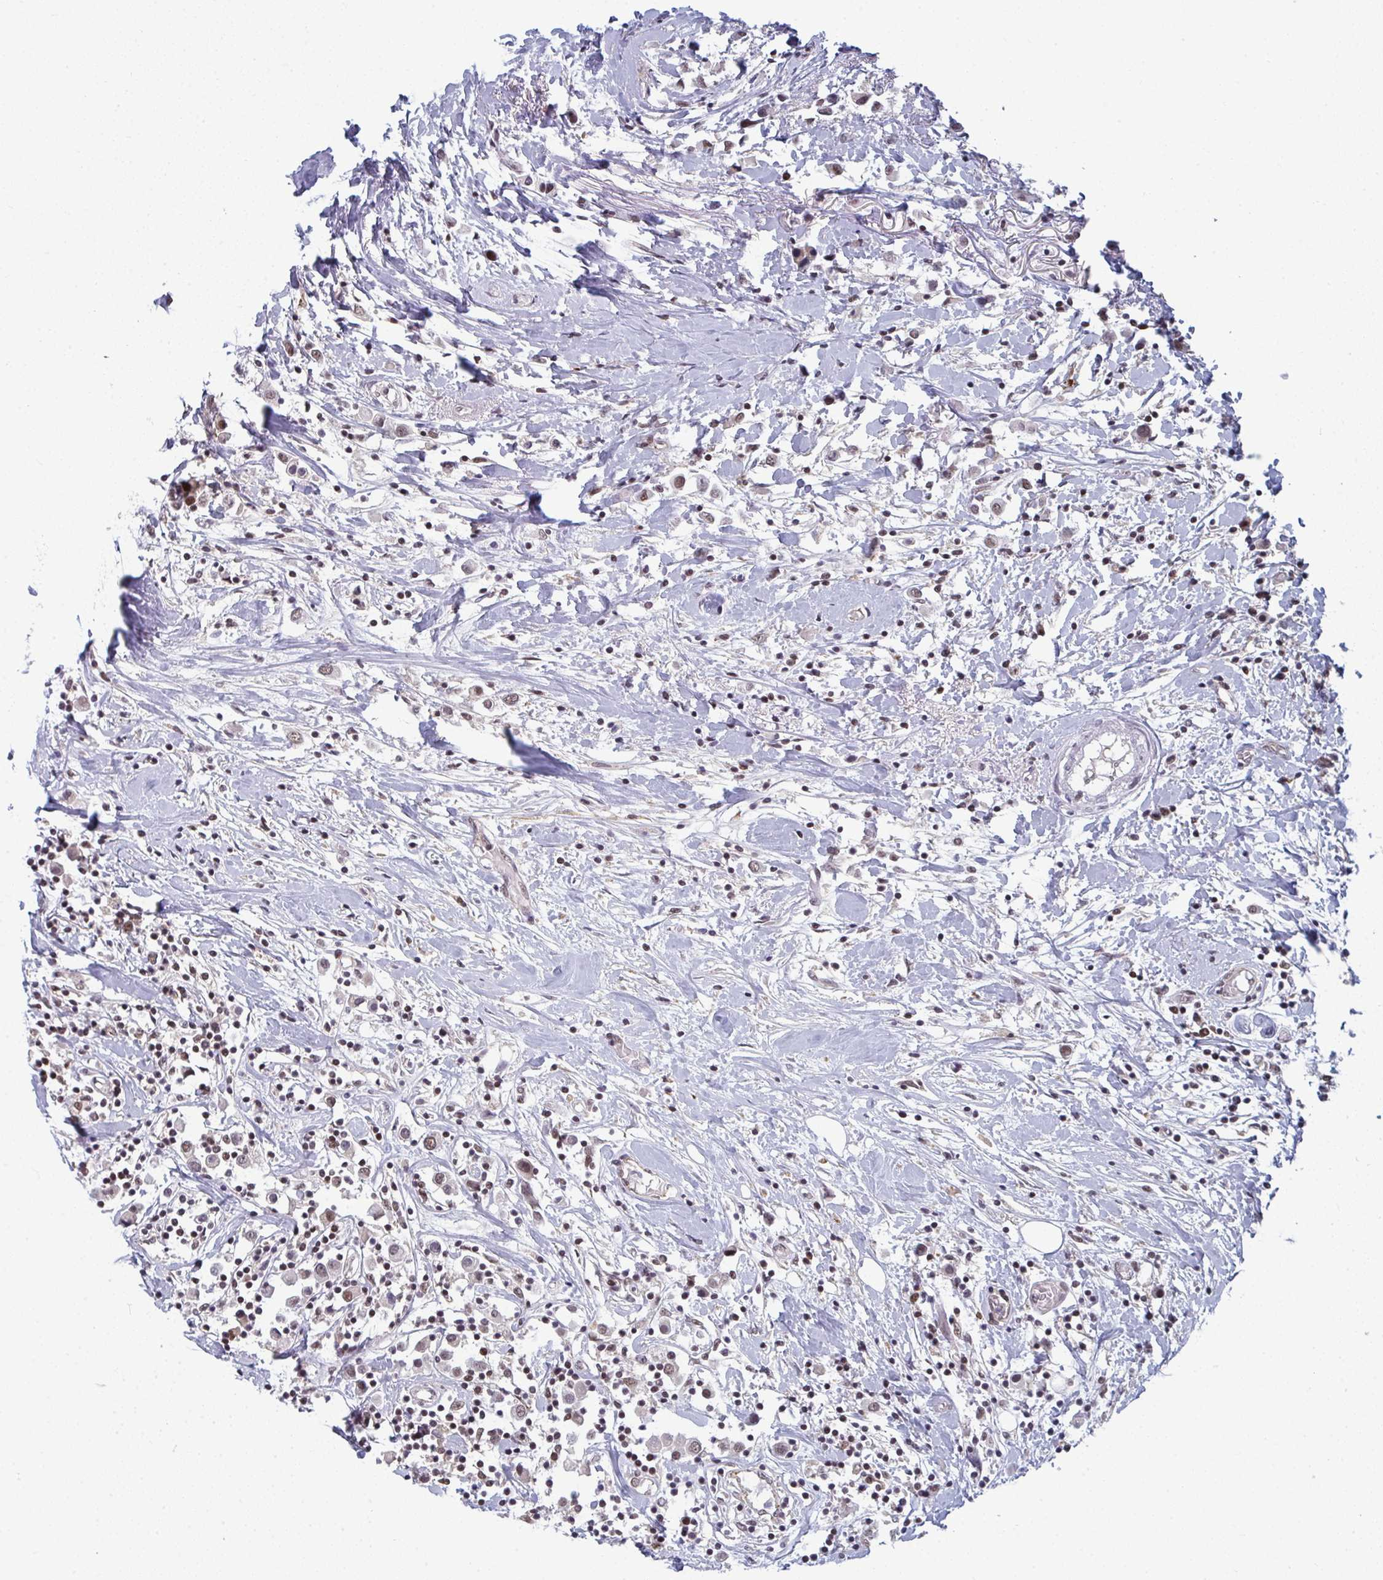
{"staining": {"intensity": "moderate", "quantity": ">75%", "location": "nuclear"}, "tissue": "breast cancer", "cell_type": "Tumor cells", "image_type": "cancer", "snomed": [{"axis": "morphology", "description": "Duct carcinoma"}, {"axis": "topography", "description": "Breast"}], "caption": "DAB immunohistochemical staining of breast cancer (invasive ductal carcinoma) demonstrates moderate nuclear protein expression in approximately >75% of tumor cells.", "gene": "ATF1", "patient": {"sex": "female", "age": 61}}